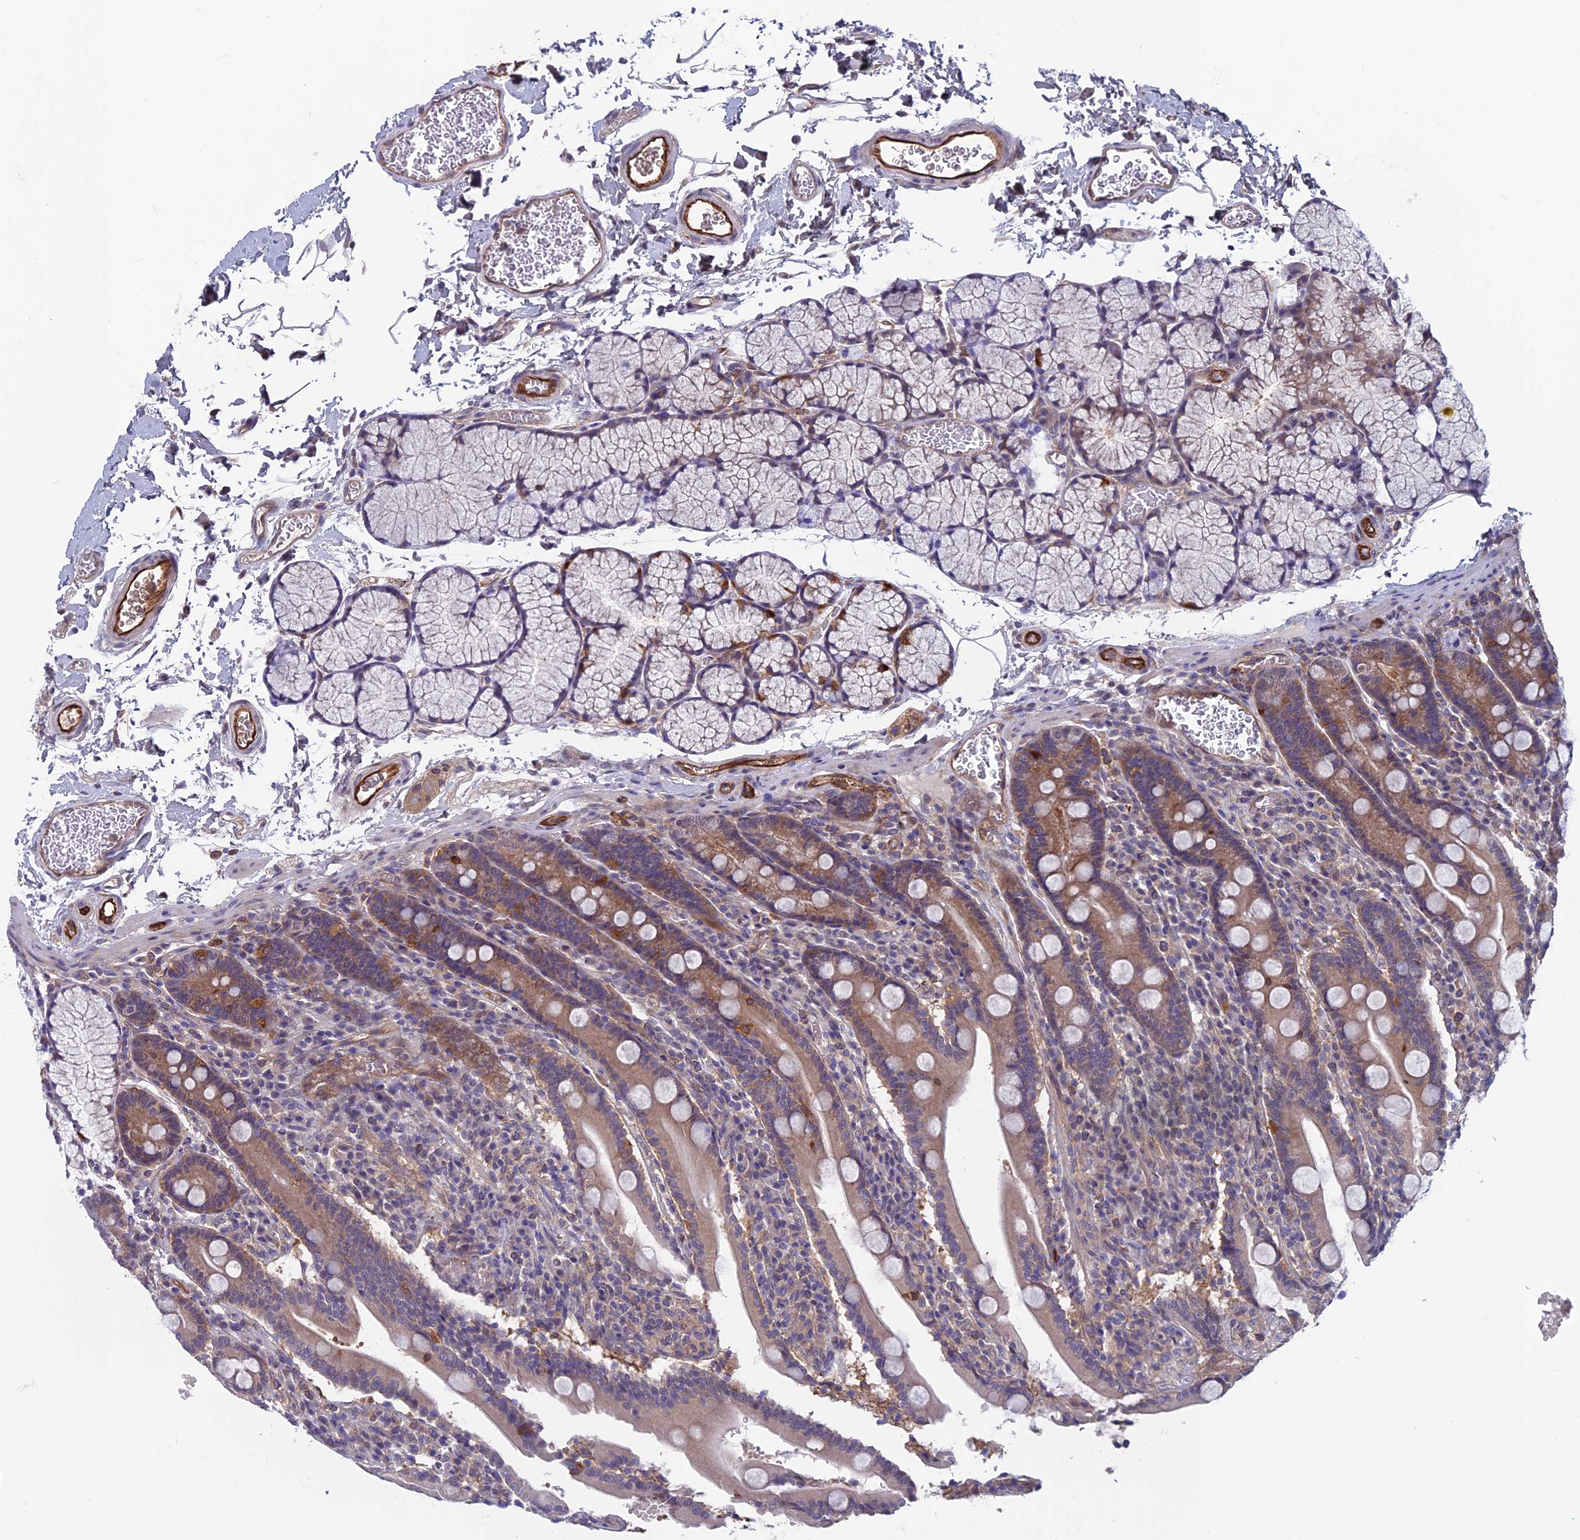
{"staining": {"intensity": "moderate", "quantity": ">75%", "location": "cytoplasmic/membranous"}, "tissue": "duodenum", "cell_type": "Glandular cells", "image_type": "normal", "snomed": [{"axis": "morphology", "description": "Normal tissue, NOS"}, {"axis": "topography", "description": "Duodenum"}], "caption": "Immunohistochemistry (IHC) of unremarkable duodenum displays medium levels of moderate cytoplasmic/membranous staining in approximately >75% of glandular cells.", "gene": "MAST2", "patient": {"sex": "male", "age": 35}}